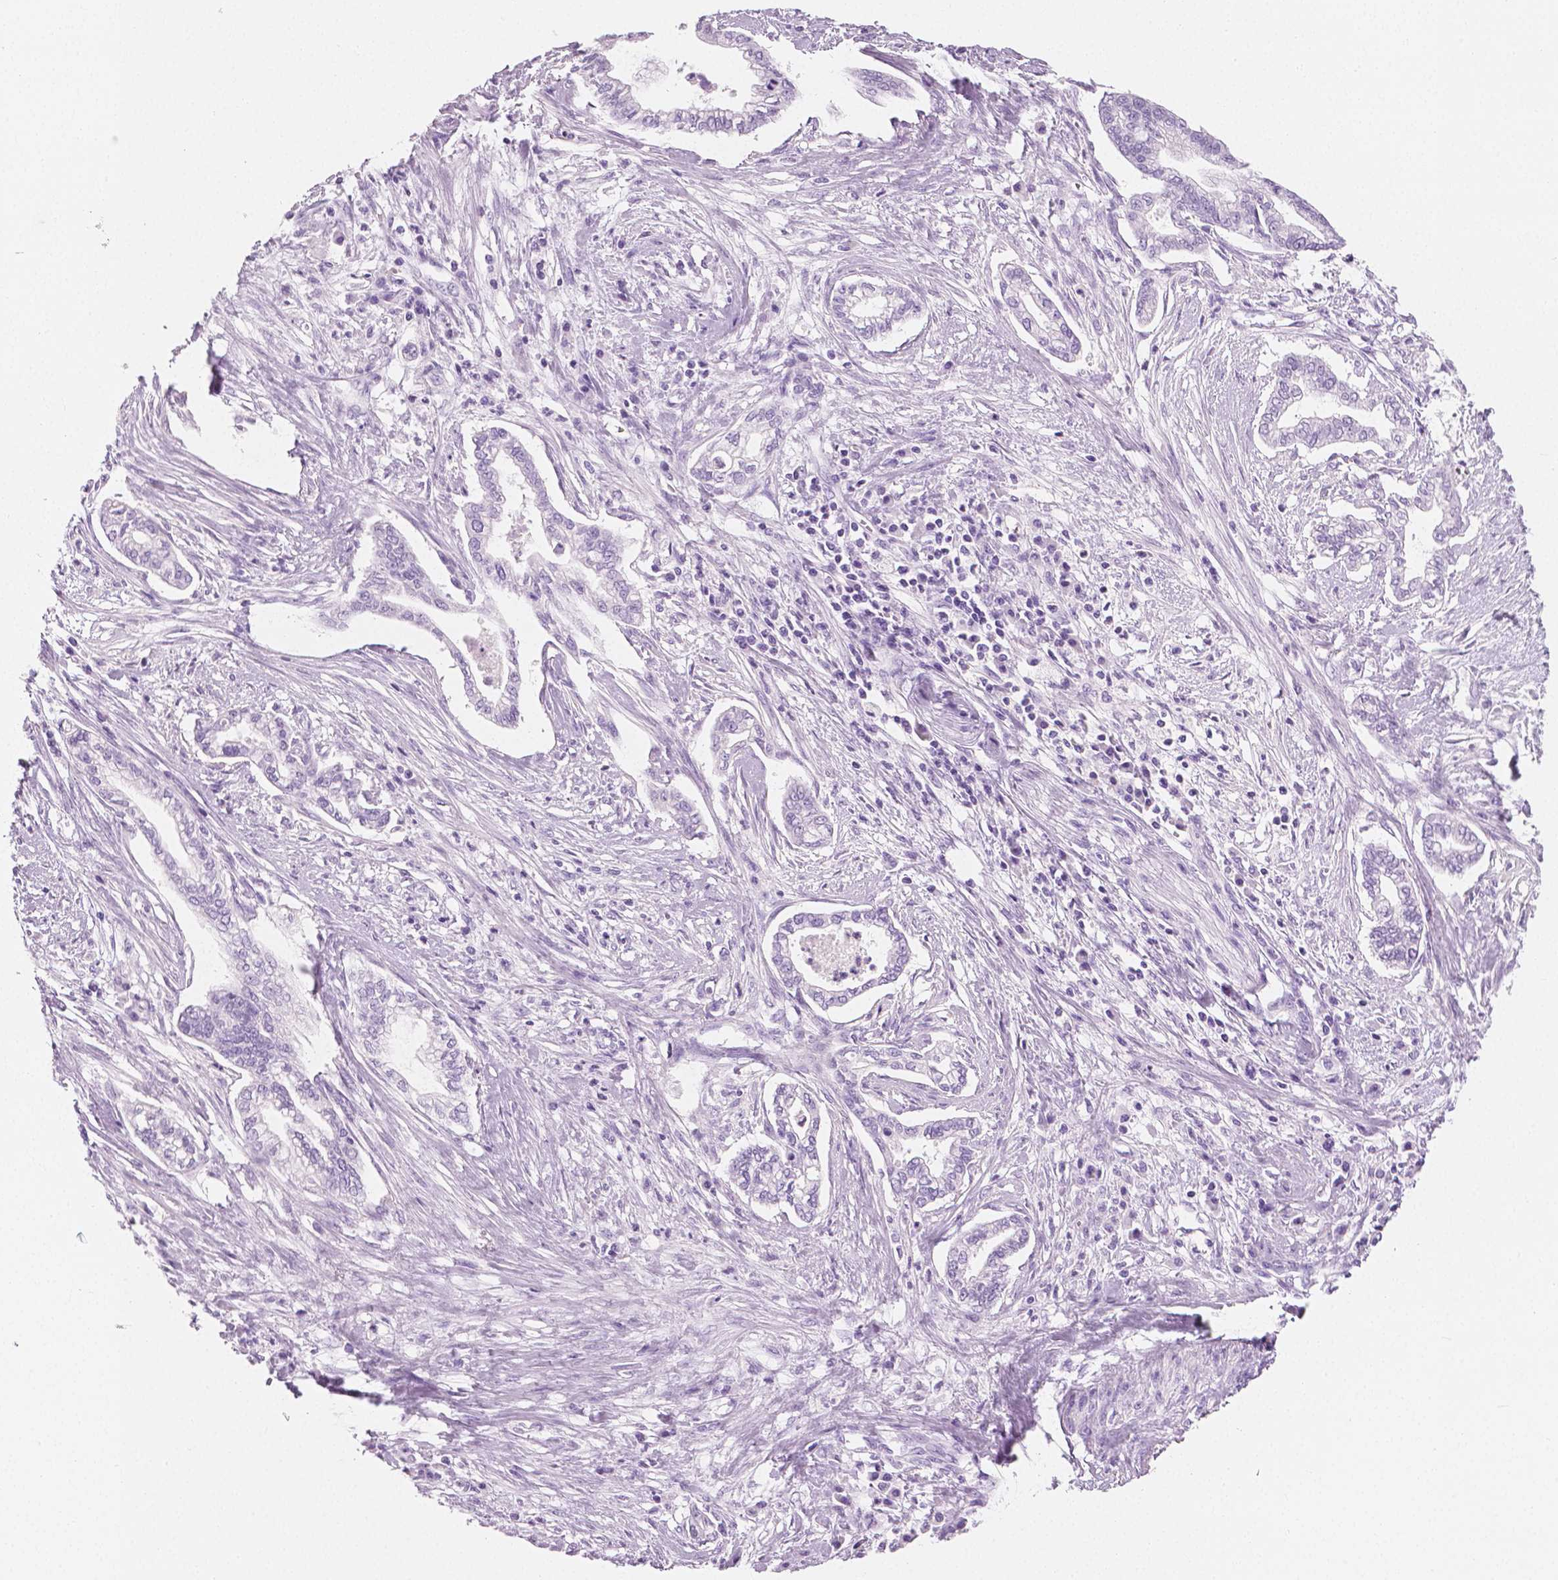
{"staining": {"intensity": "negative", "quantity": "none", "location": "none"}, "tissue": "cervical cancer", "cell_type": "Tumor cells", "image_type": "cancer", "snomed": [{"axis": "morphology", "description": "Adenocarcinoma, NOS"}, {"axis": "topography", "description": "Cervix"}], "caption": "Immunohistochemistry of cervical cancer displays no positivity in tumor cells. The staining was performed using DAB to visualize the protein expression in brown, while the nuclei were stained in blue with hematoxylin (Magnification: 20x).", "gene": "PLIN4", "patient": {"sex": "female", "age": 62}}